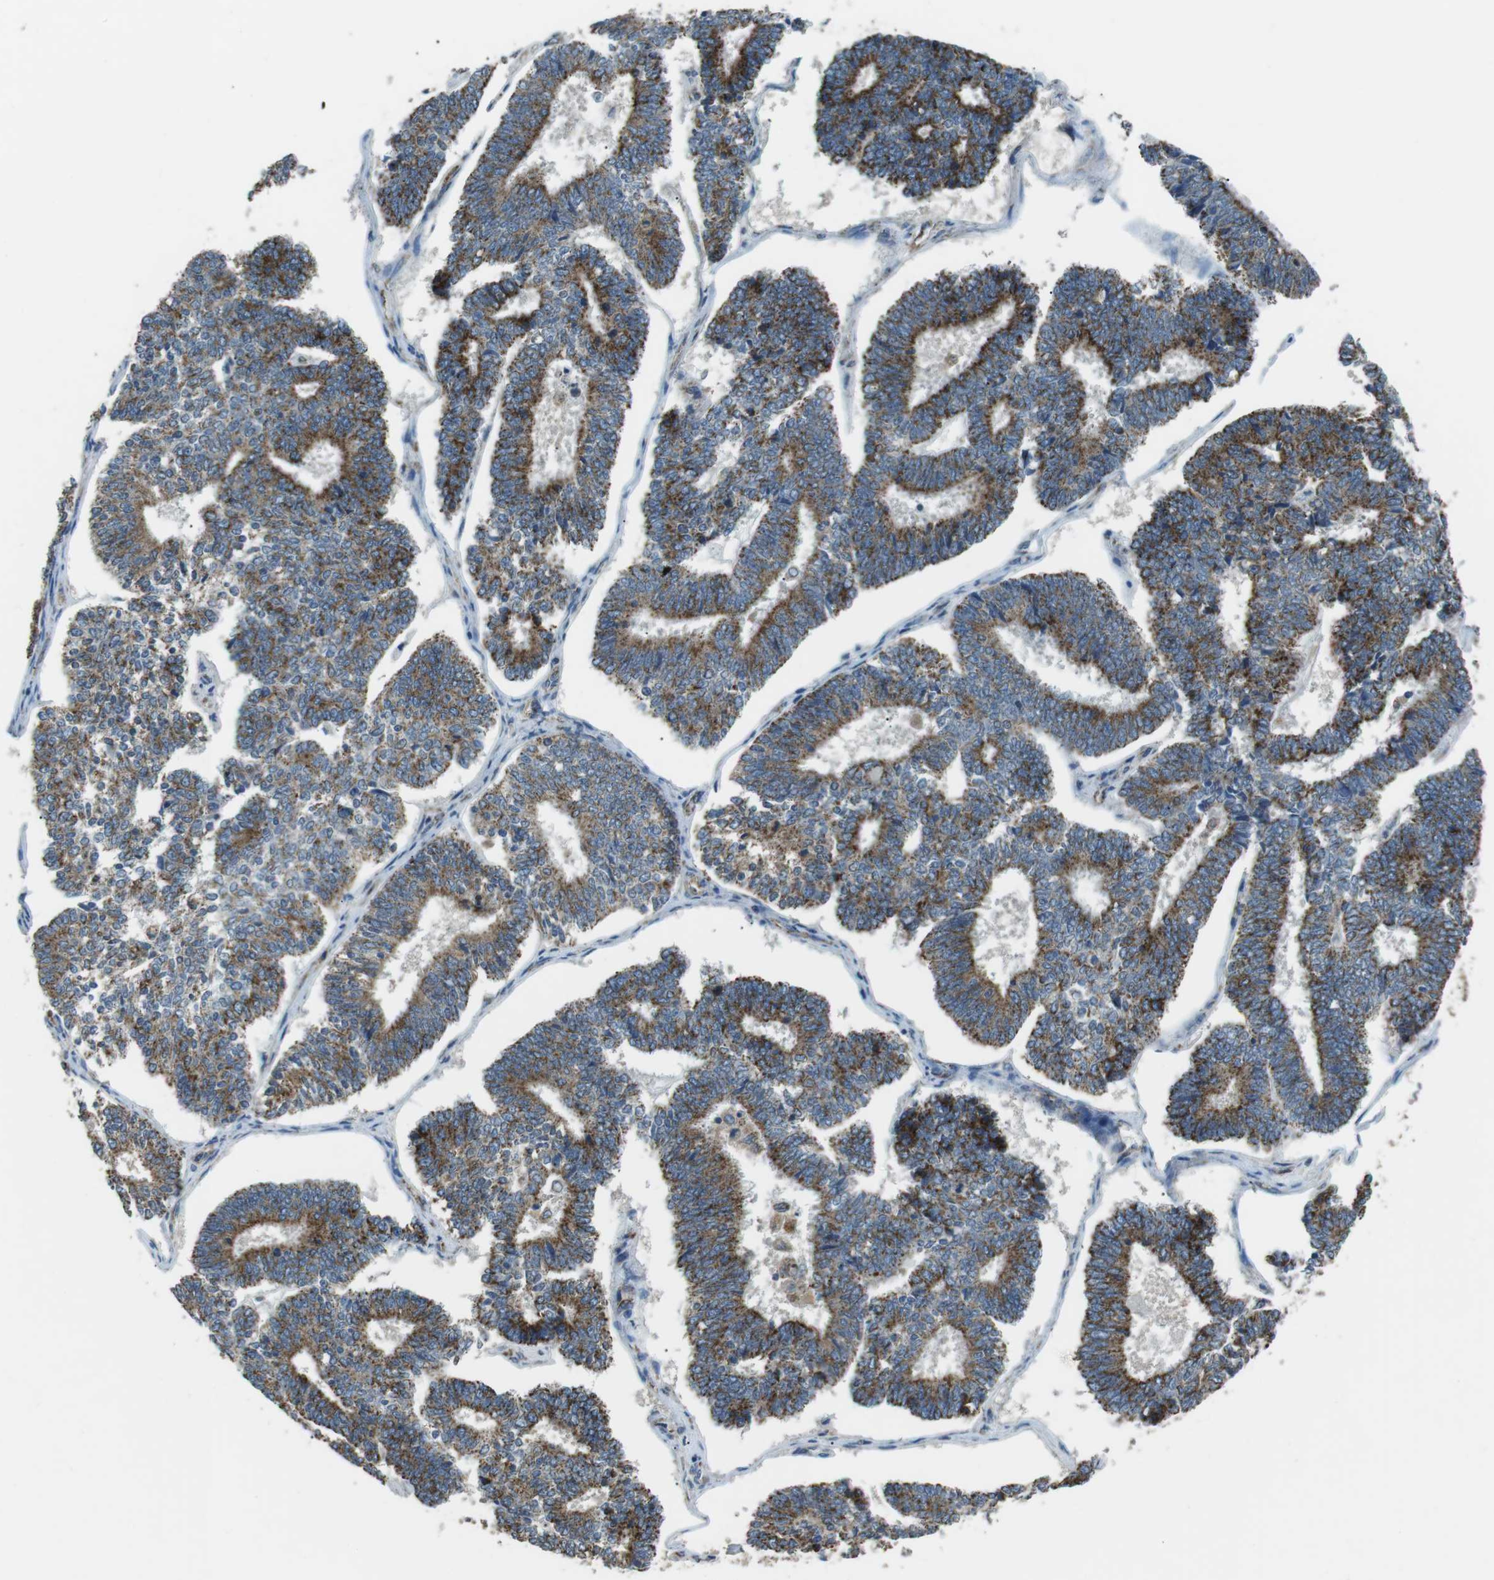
{"staining": {"intensity": "moderate", "quantity": ">75%", "location": "cytoplasmic/membranous"}, "tissue": "endometrial cancer", "cell_type": "Tumor cells", "image_type": "cancer", "snomed": [{"axis": "morphology", "description": "Adenocarcinoma, NOS"}, {"axis": "topography", "description": "Endometrium"}], "caption": "Protein positivity by immunohistochemistry displays moderate cytoplasmic/membranous staining in about >75% of tumor cells in adenocarcinoma (endometrial).", "gene": "BACE1", "patient": {"sex": "female", "age": 70}}